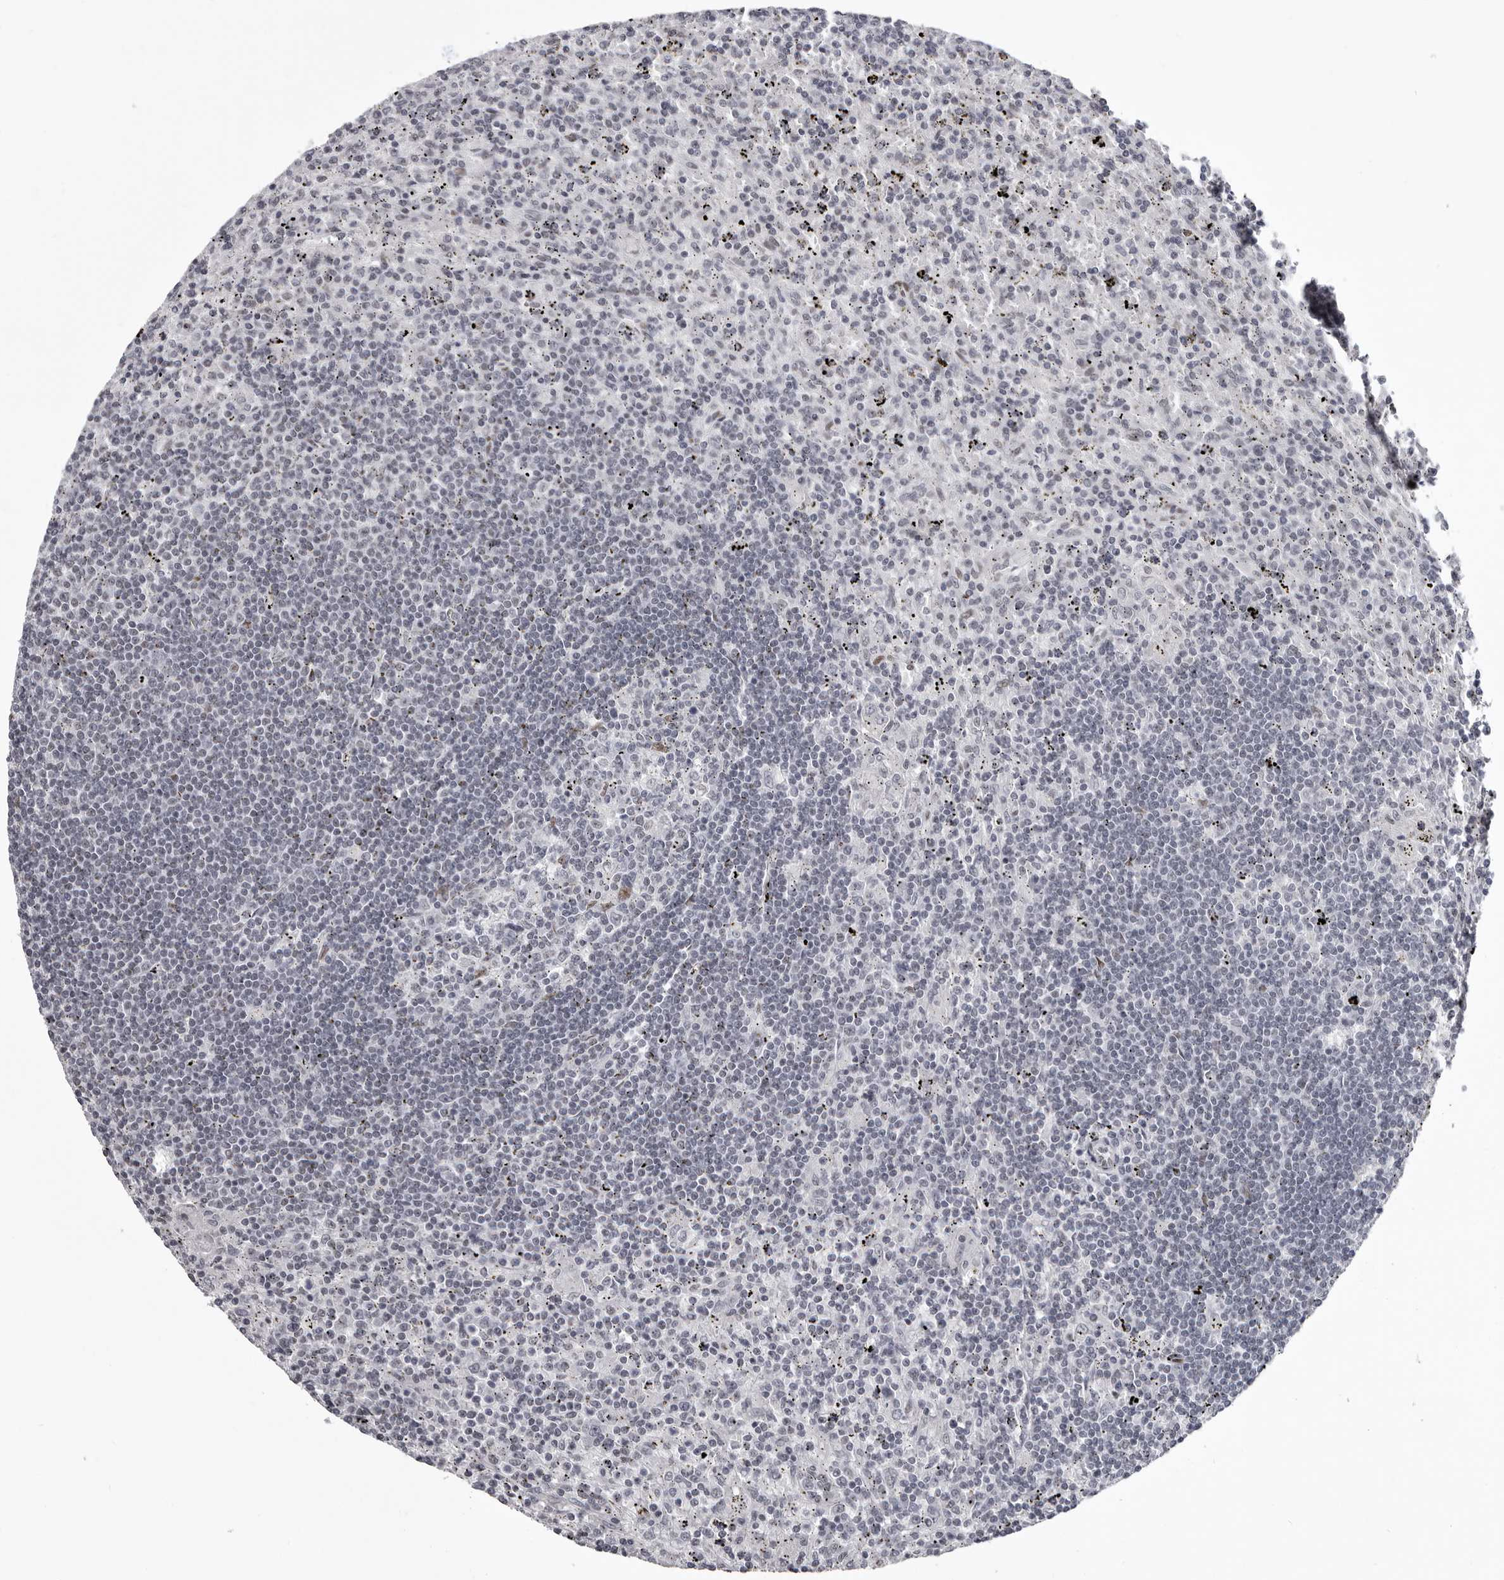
{"staining": {"intensity": "negative", "quantity": "none", "location": "none"}, "tissue": "lymphoma", "cell_type": "Tumor cells", "image_type": "cancer", "snomed": [{"axis": "morphology", "description": "Malignant lymphoma, non-Hodgkin's type, Low grade"}, {"axis": "topography", "description": "Spleen"}], "caption": "Immunohistochemistry (IHC) of lymphoma exhibits no expression in tumor cells. (DAB immunohistochemistry (IHC) visualized using brightfield microscopy, high magnification).", "gene": "NUMA1", "patient": {"sex": "male", "age": 76}}